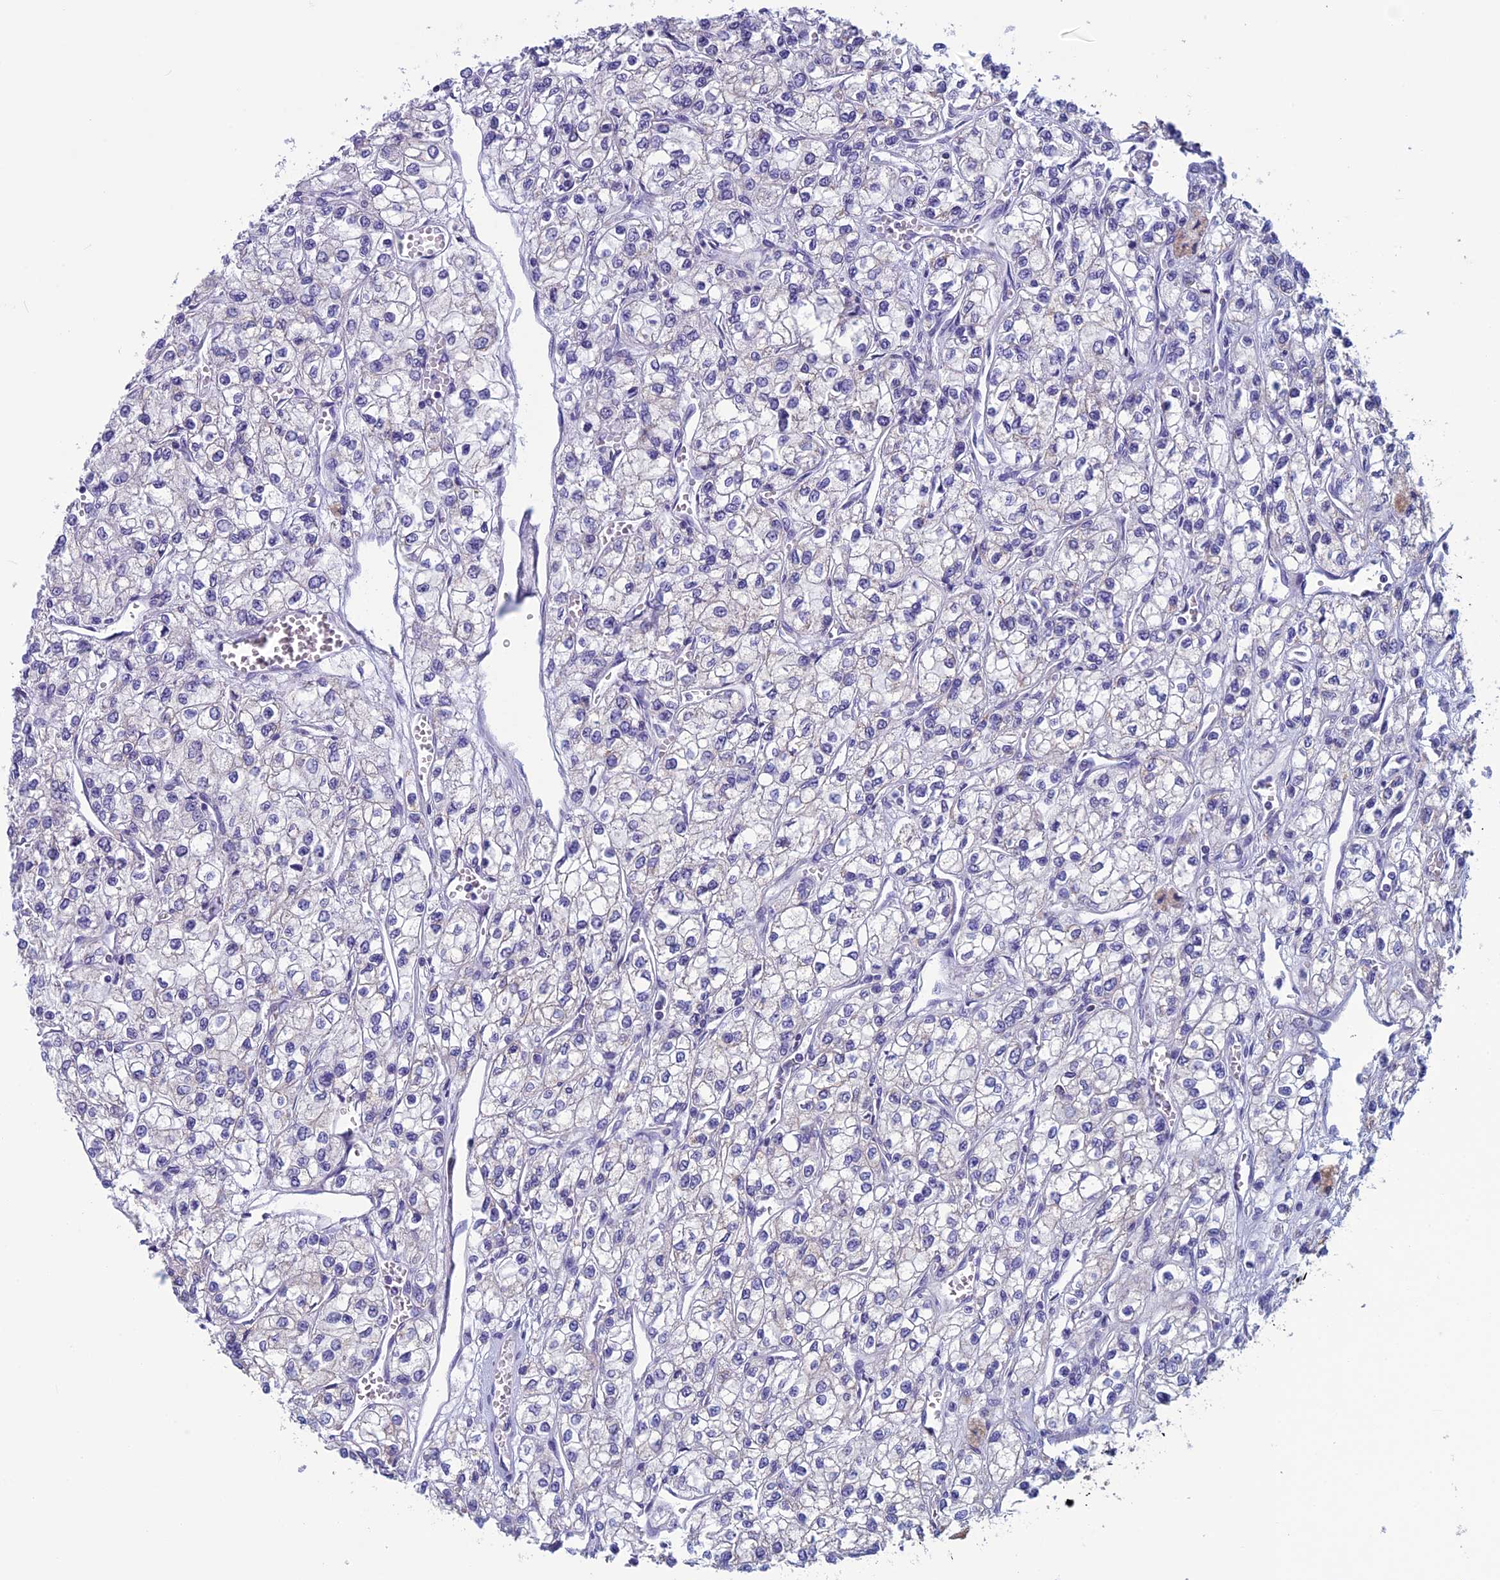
{"staining": {"intensity": "negative", "quantity": "none", "location": "none"}, "tissue": "renal cancer", "cell_type": "Tumor cells", "image_type": "cancer", "snomed": [{"axis": "morphology", "description": "Adenocarcinoma, NOS"}, {"axis": "topography", "description": "Kidney"}], "caption": "Tumor cells show no significant positivity in adenocarcinoma (renal).", "gene": "MFSD12", "patient": {"sex": "male", "age": 80}}